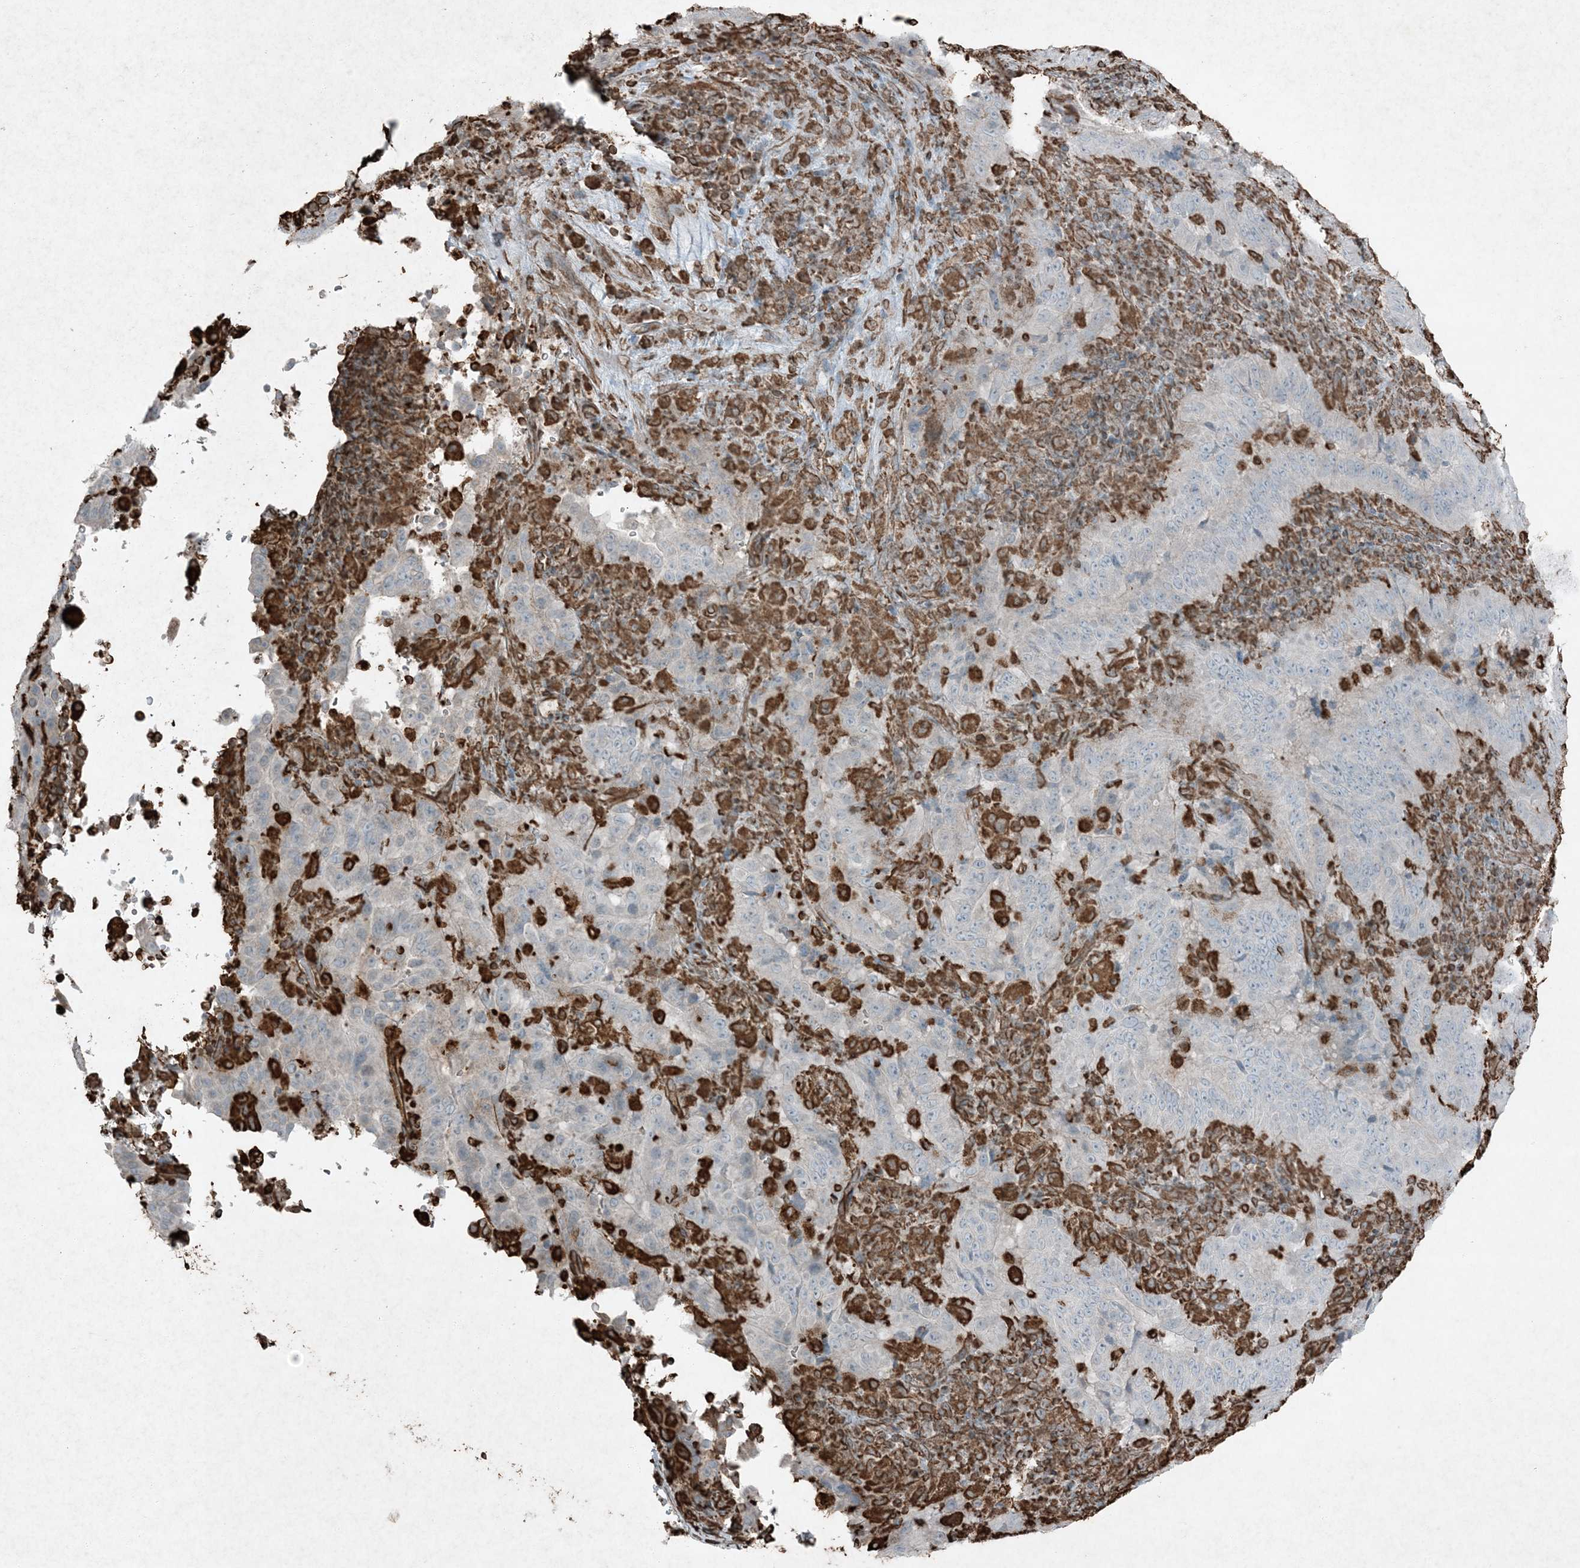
{"staining": {"intensity": "negative", "quantity": "none", "location": "none"}, "tissue": "pancreatic cancer", "cell_type": "Tumor cells", "image_type": "cancer", "snomed": [{"axis": "morphology", "description": "Adenocarcinoma, NOS"}, {"axis": "topography", "description": "Pancreas"}], "caption": "Adenocarcinoma (pancreatic) stained for a protein using immunohistochemistry (IHC) exhibits no staining tumor cells.", "gene": "RYK", "patient": {"sex": "male", "age": 63}}